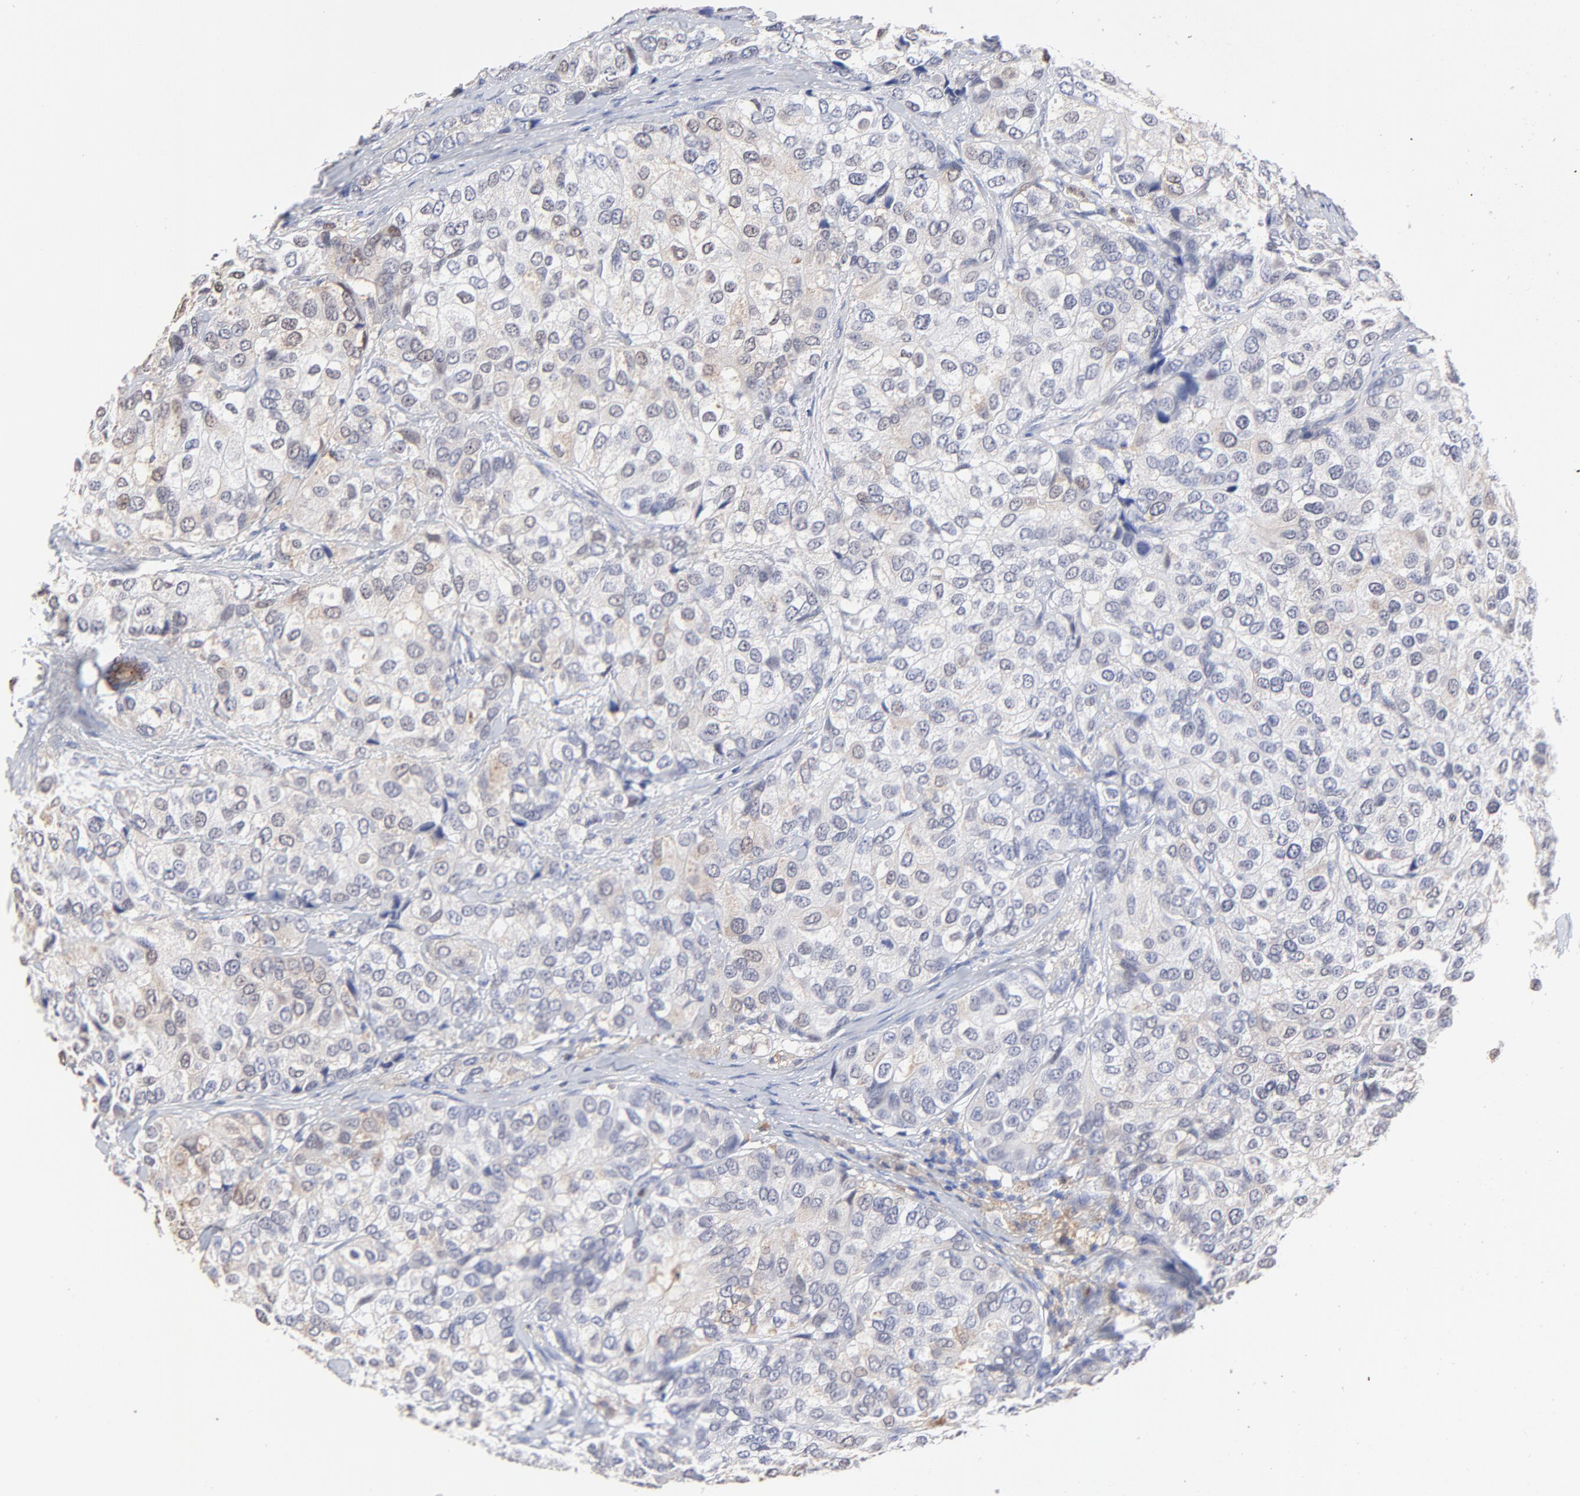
{"staining": {"intensity": "moderate", "quantity": "25%-75%", "location": "cytoplasmic/membranous"}, "tissue": "breast cancer", "cell_type": "Tumor cells", "image_type": "cancer", "snomed": [{"axis": "morphology", "description": "Duct carcinoma"}, {"axis": "topography", "description": "Breast"}], "caption": "The micrograph exhibits a brown stain indicating the presence of a protein in the cytoplasmic/membranous of tumor cells in breast cancer (infiltrating ductal carcinoma). The staining is performed using DAB (3,3'-diaminobenzidine) brown chromogen to label protein expression. The nuclei are counter-stained blue using hematoxylin.", "gene": "SMARCA1", "patient": {"sex": "female", "age": 68}}